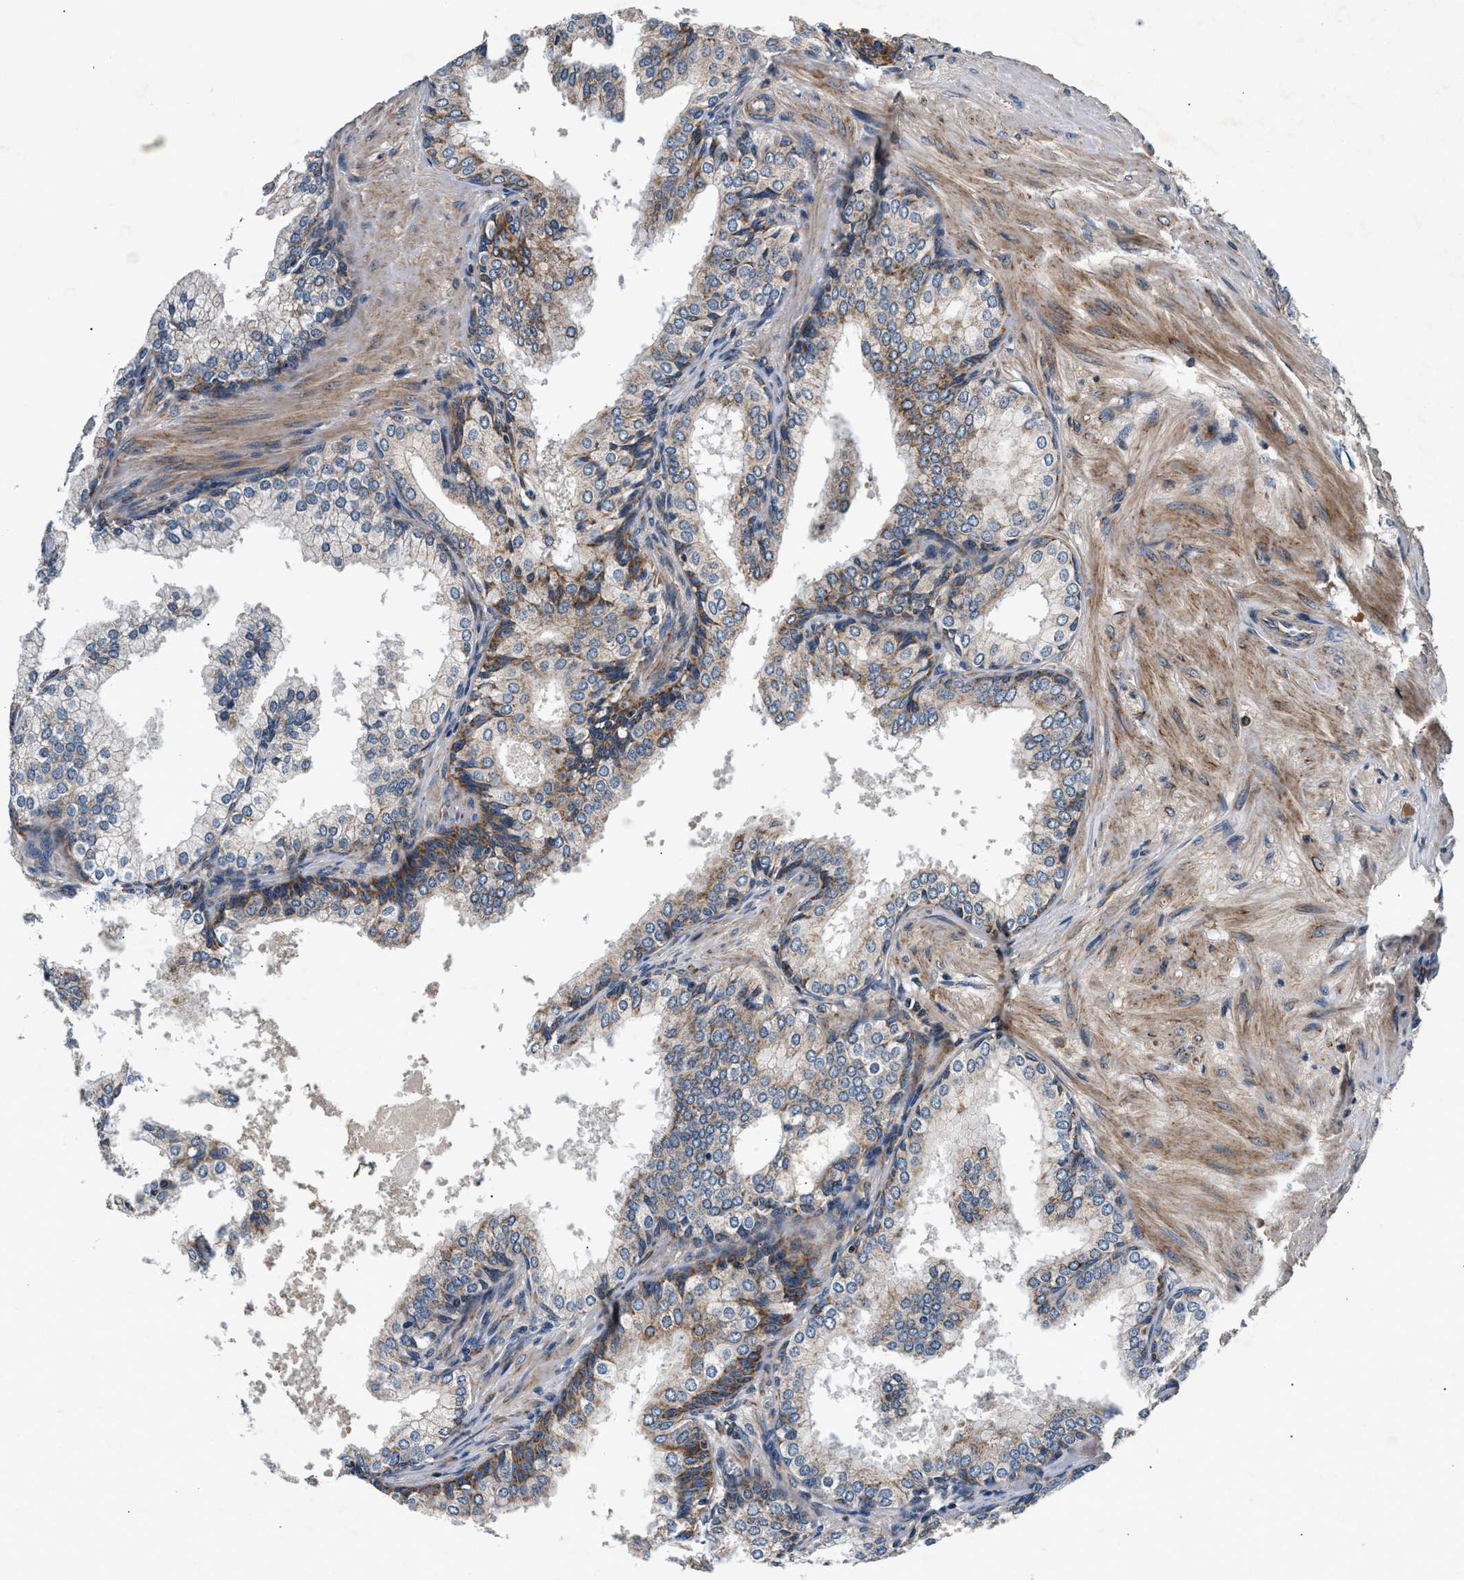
{"staining": {"intensity": "moderate", "quantity": "25%-75%", "location": "cytoplasmic/membranous"}, "tissue": "prostate cancer", "cell_type": "Tumor cells", "image_type": "cancer", "snomed": [{"axis": "morphology", "description": "Adenocarcinoma, High grade"}, {"axis": "topography", "description": "Prostate"}], "caption": "High-grade adenocarcinoma (prostate) tissue exhibits moderate cytoplasmic/membranous staining in about 25%-75% of tumor cells", "gene": "IMMT", "patient": {"sex": "male", "age": 64}}